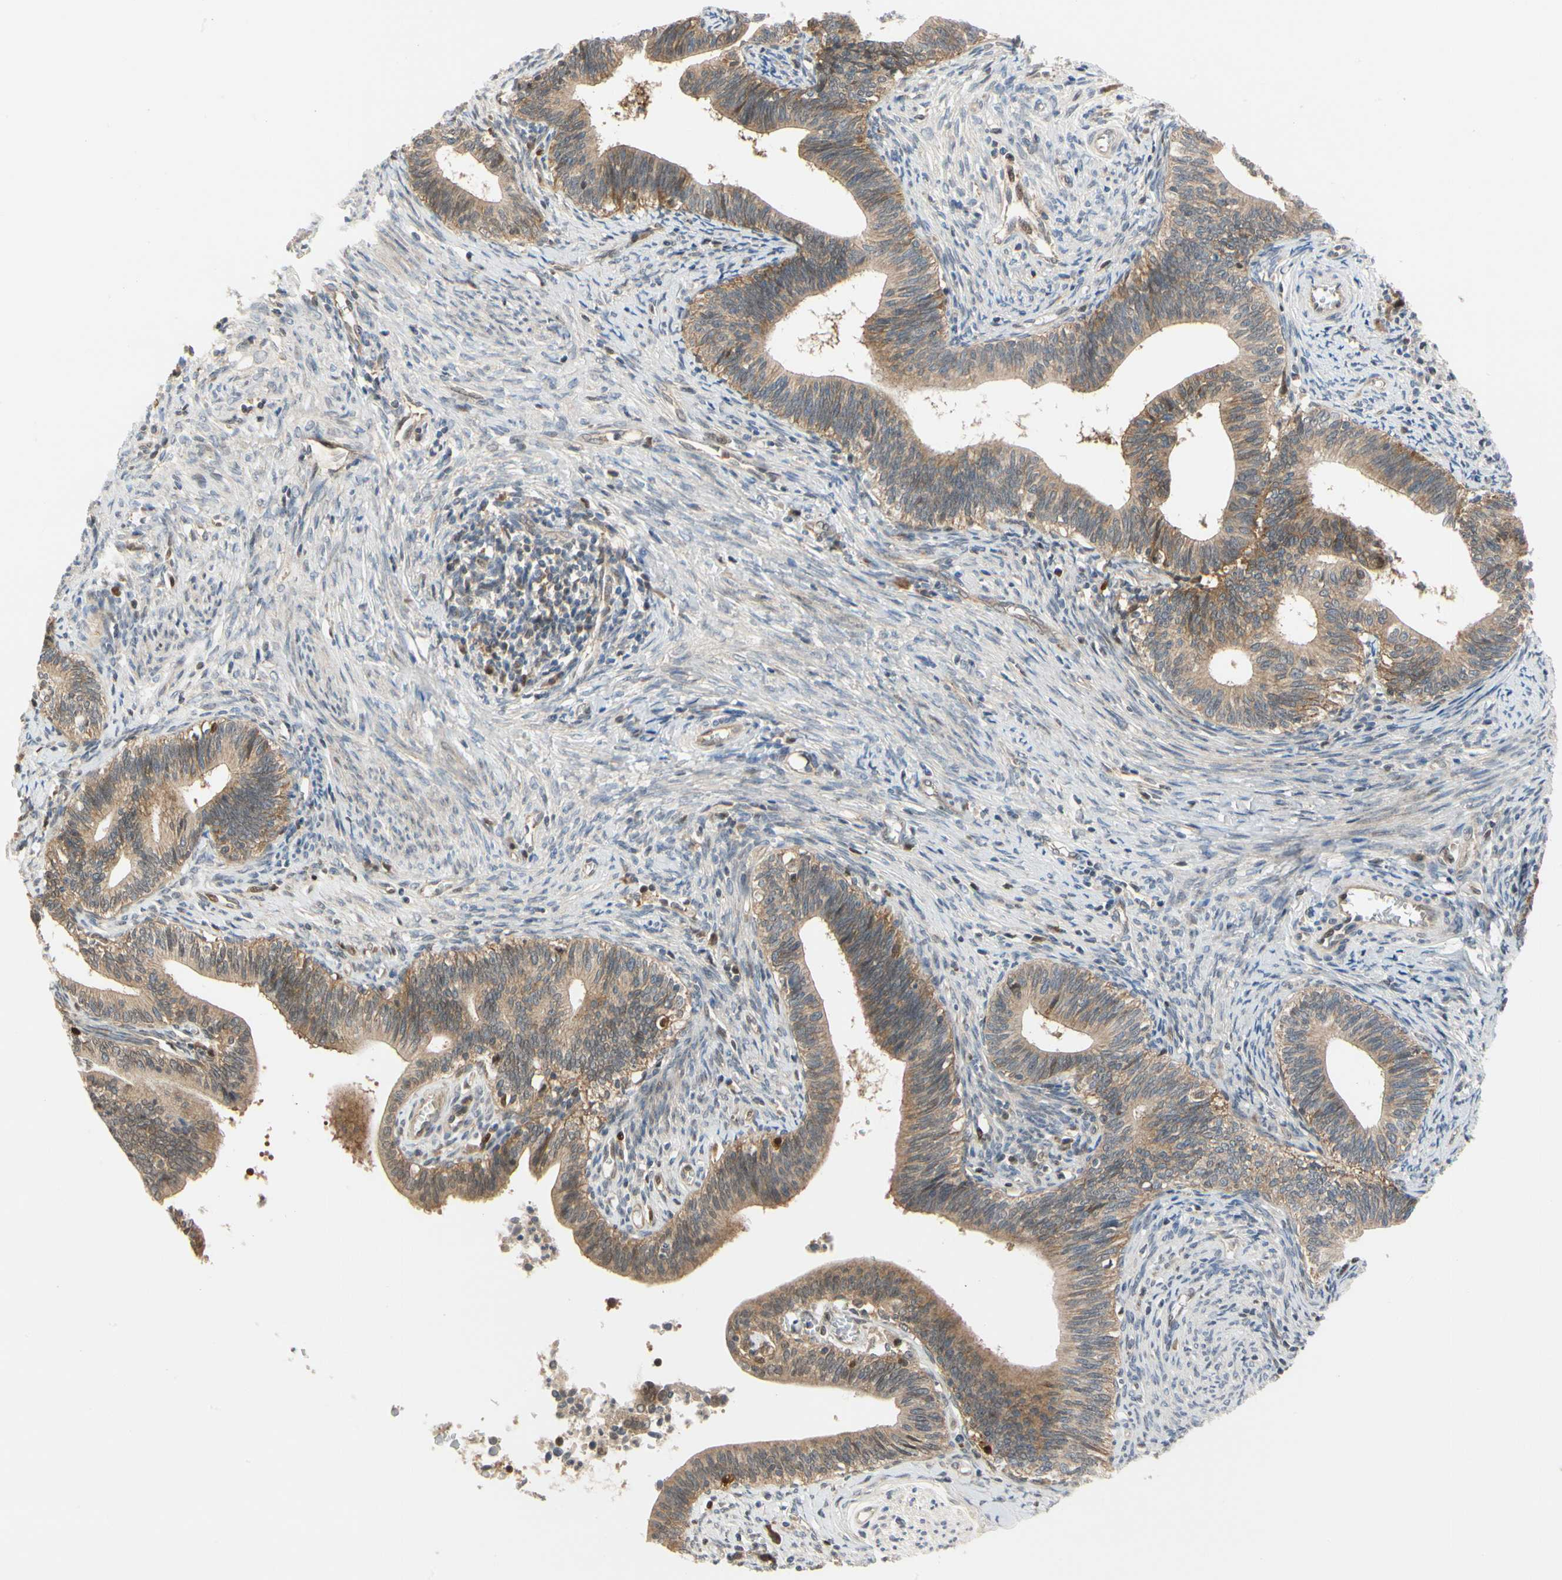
{"staining": {"intensity": "moderate", "quantity": ">75%", "location": "cytoplasmic/membranous"}, "tissue": "cervical cancer", "cell_type": "Tumor cells", "image_type": "cancer", "snomed": [{"axis": "morphology", "description": "Adenocarcinoma, NOS"}, {"axis": "topography", "description": "Cervix"}], "caption": "Moderate cytoplasmic/membranous protein expression is appreciated in about >75% of tumor cells in cervical cancer (adenocarcinoma). The protein of interest is stained brown, and the nuclei are stained in blue (DAB IHC with brightfield microscopy, high magnification).", "gene": "CDK5", "patient": {"sex": "female", "age": 44}}